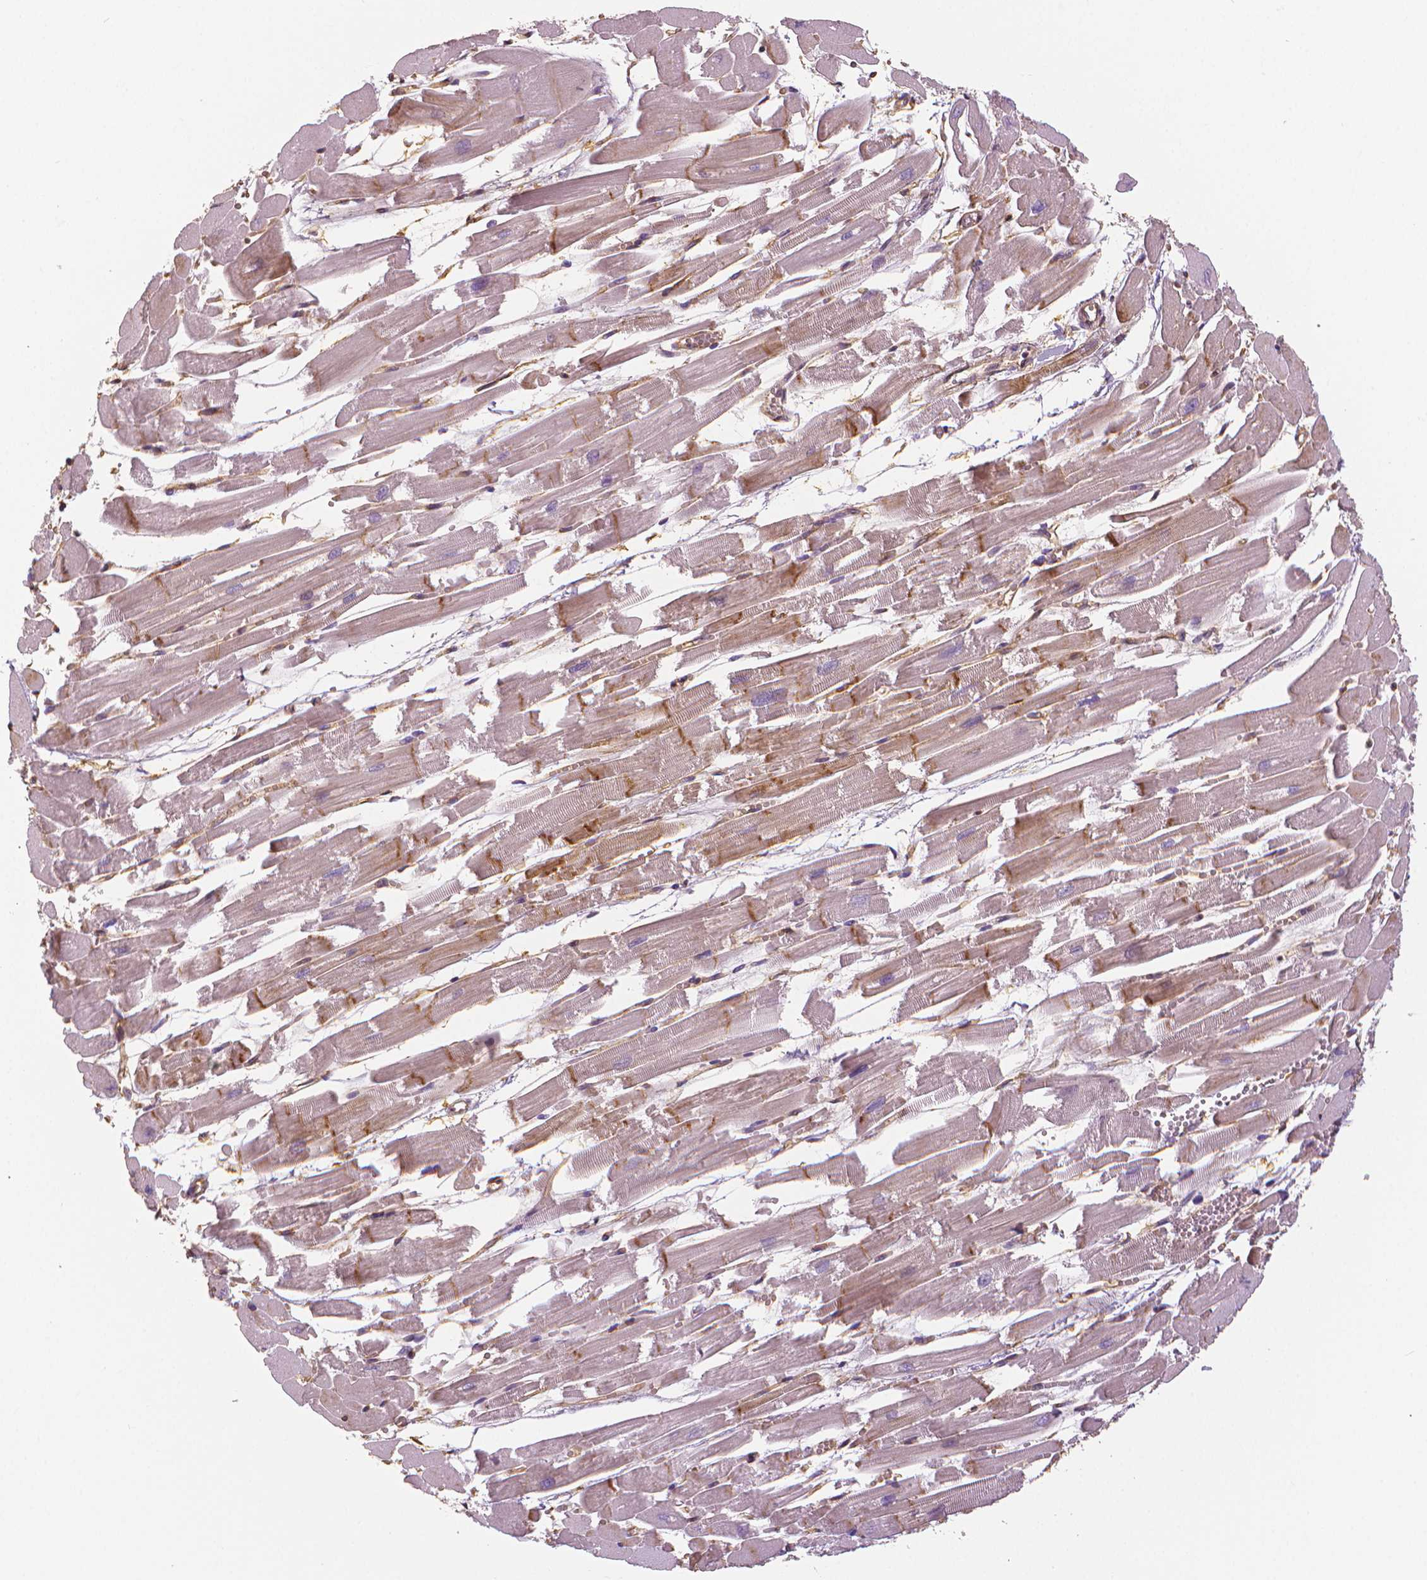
{"staining": {"intensity": "moderate", "quantity": "25%-75%", "location": "cytoplasmic/membranous"}, "tissue": "heart muscle", "cell_type": "Cardiomyocytes", "image_type": "normal", "snomed": [{"axis": "morphology", "description": "Normal tissue, NOS"}, {"axis": "topography", "description": "Heart"}], "caption": "Heart muscle stained with DAB (3,3'-diaminobenzidine) IHC displays medium levels of moderate cytoplasmic/membranous positivity in about 25%-75% of cardiomyocytes.", "gene": "MKI67", "patient": {"sex": "female", "age": 52}}